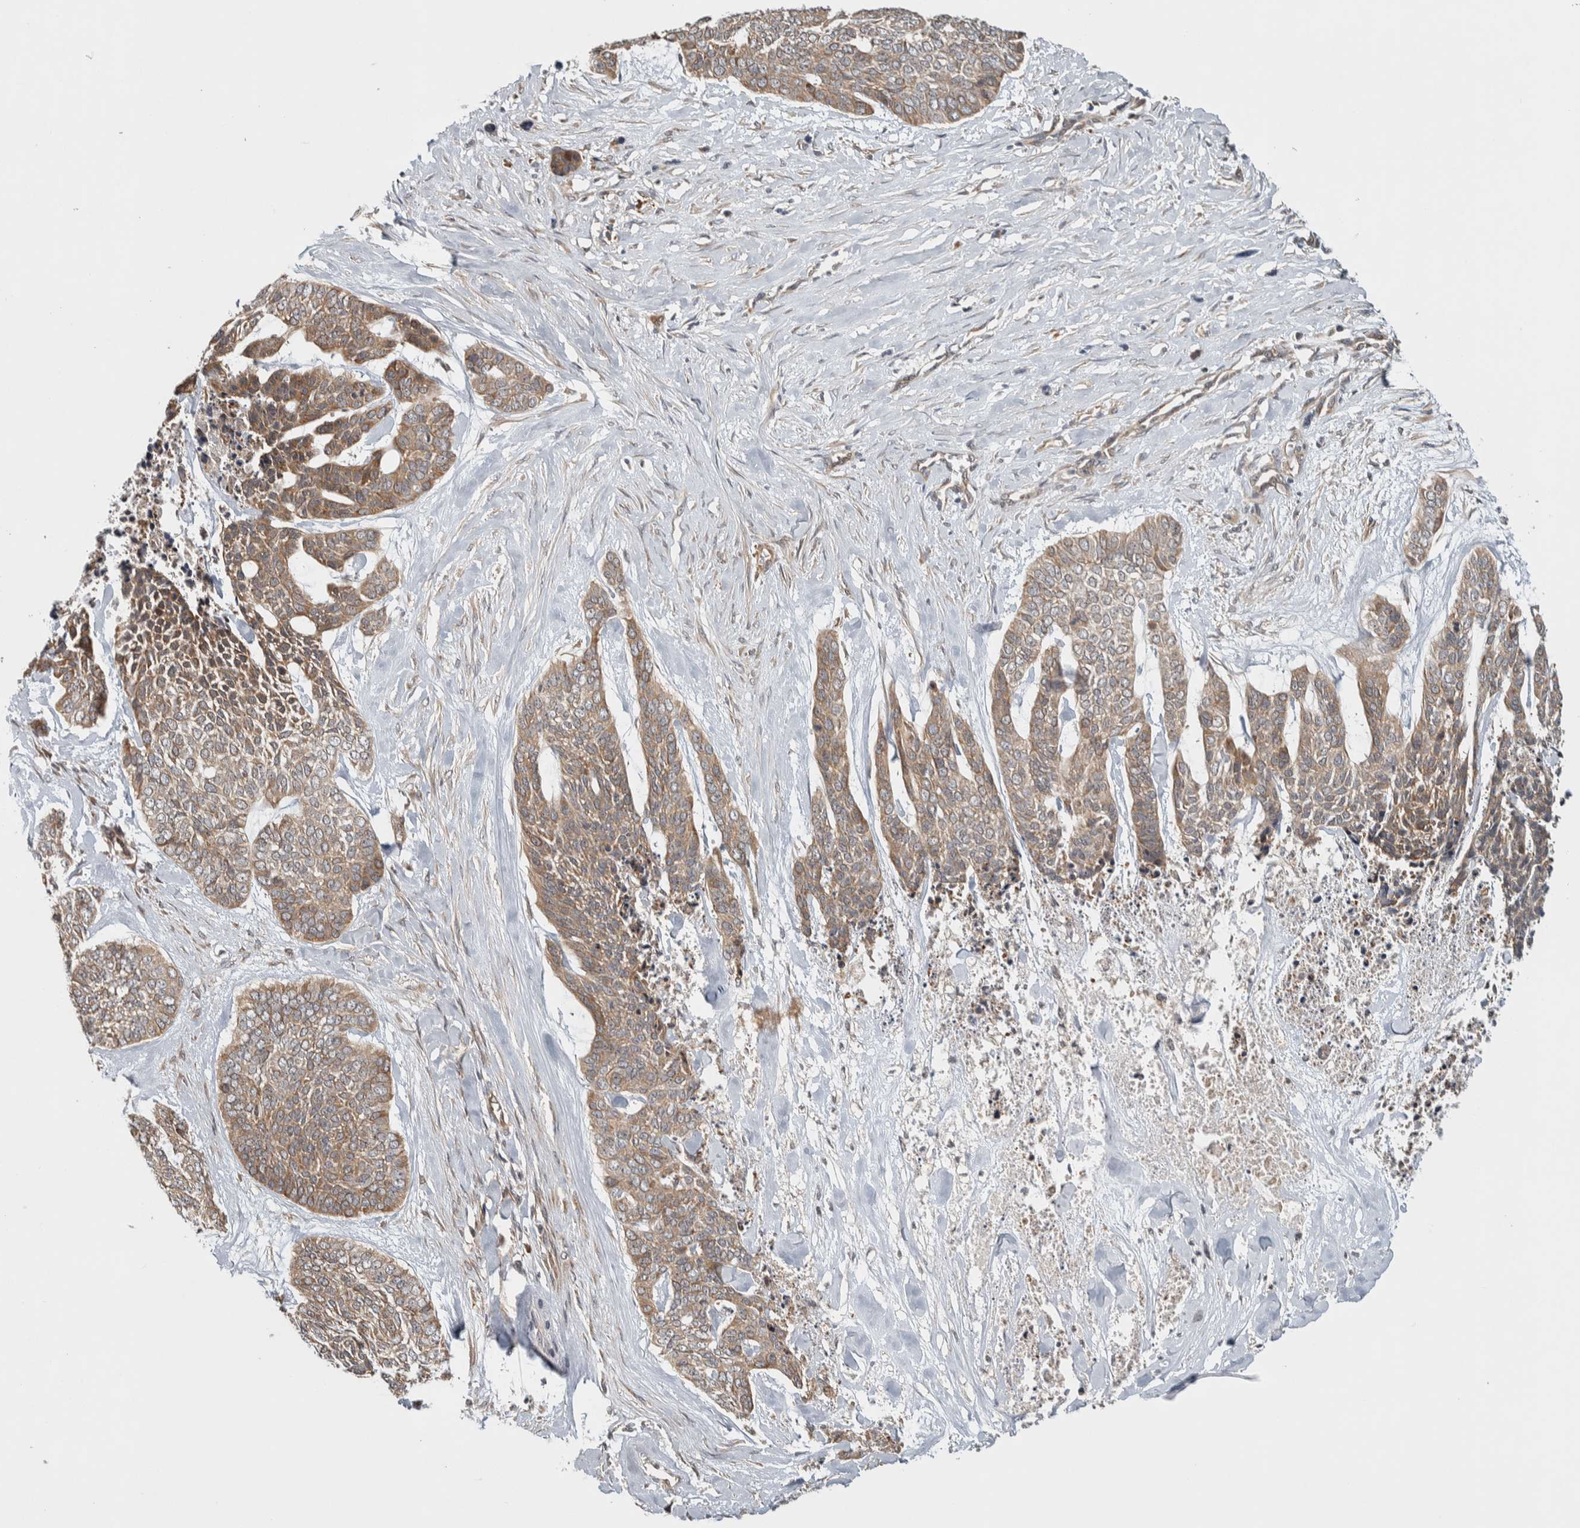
{"staining": {"intensity": "weak", "quantity": ">75%", "location": "cytoplasmic/membranous"}, "tissue": "skin cancer", "cell_type": "Tumor cells", "image_type": "cancer", "snomed": [{"axis": "morphology", "description": "Basal cell carcinoma"}, {"axis": "topography", "description": "Skin"}], "caption": "This is an image of IHC staining of skin cancer (basal cell carcinoma), which shows weak positivity in the cytoplasmic/membranous of tumor cells.", "gene": "TBC1D31", "patient": {"sex": "female", "age": 64}}